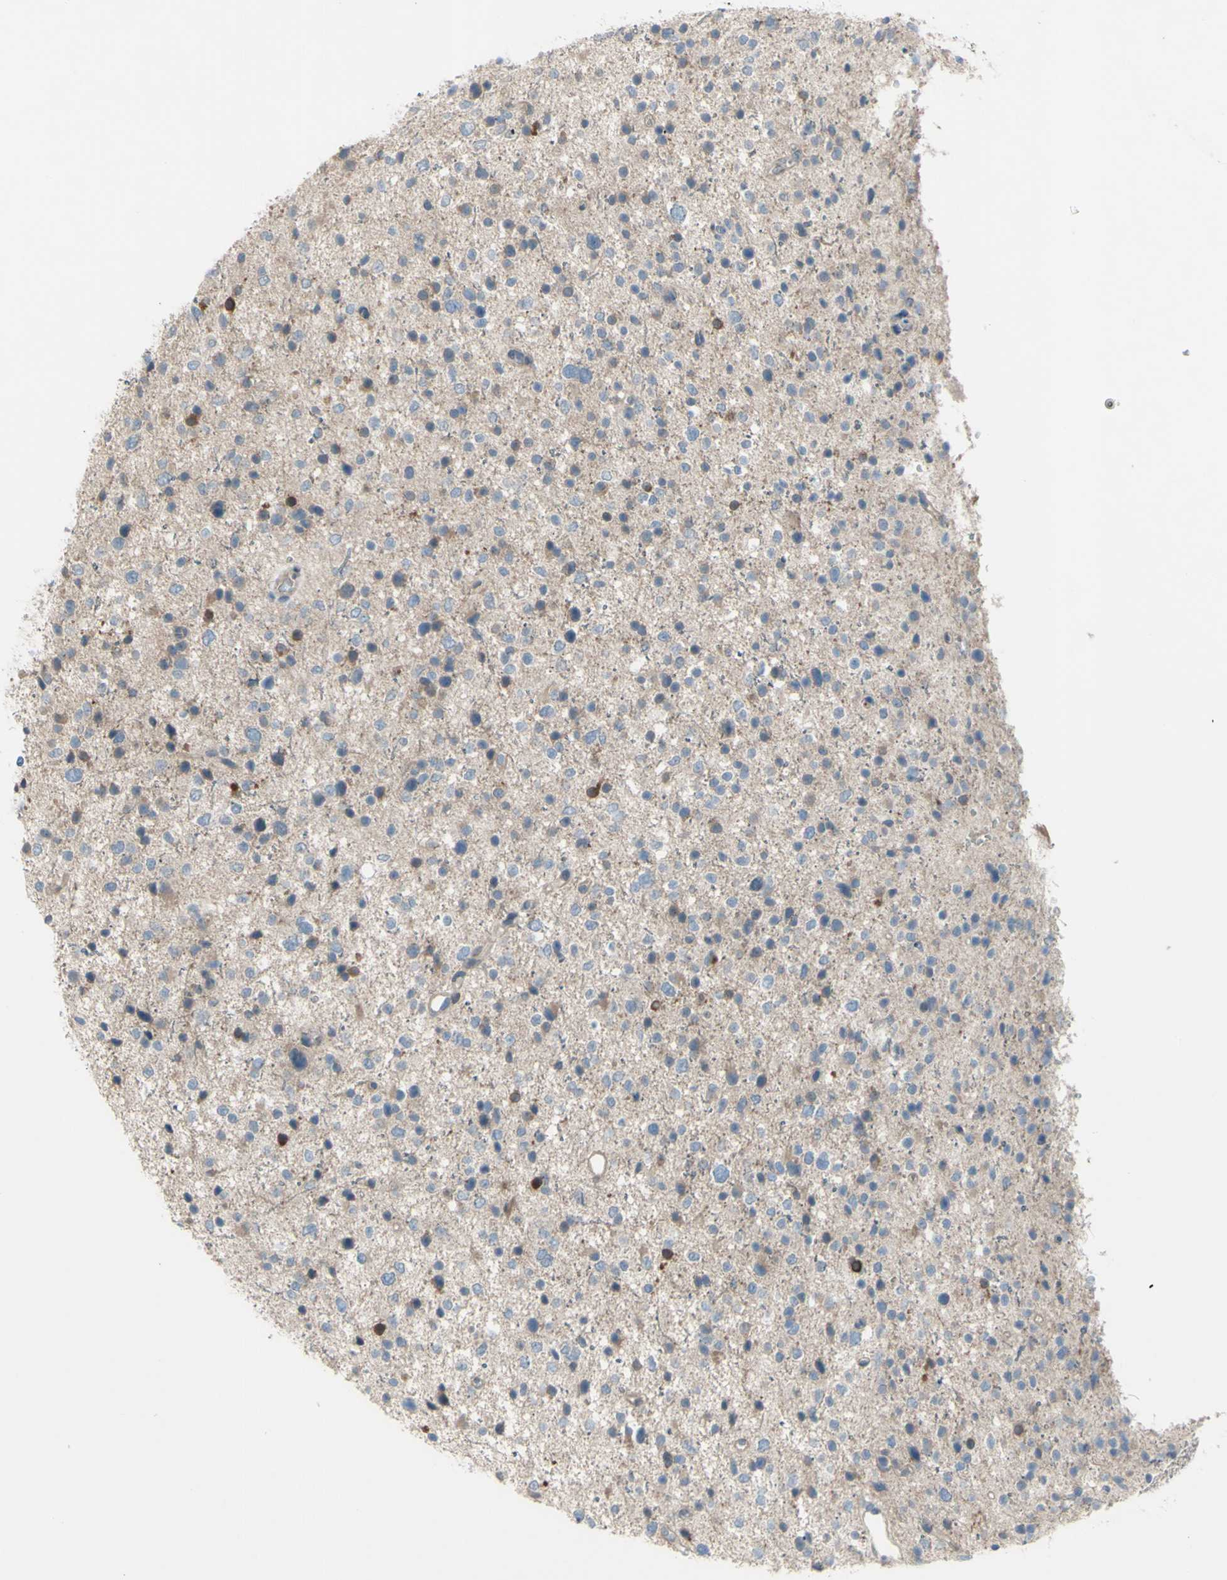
{"staining": {"intensity": "weak", "quantity": "25%-75%", "location": "cytoplasmic/membranous"}, "tissue": "glioma", "cell_type": "Tumor cells", "image_type": "cancer", "snomed": [{"axis": "morphology", "description": "Glioma, malignant, Low grade"}, {"axis": "topography", "description": "Brain"}], "caption": "Weak cytoplasmic/membranous positivity is present in about 25%-75% of tumor cells in glioma. The staining is performed using DAB brown chromogen to label protein expression. The nuclei are counter-stained blue using hematoxylin.", "gene": "AFP", "patient": {"sex": "female", "age": 37}}